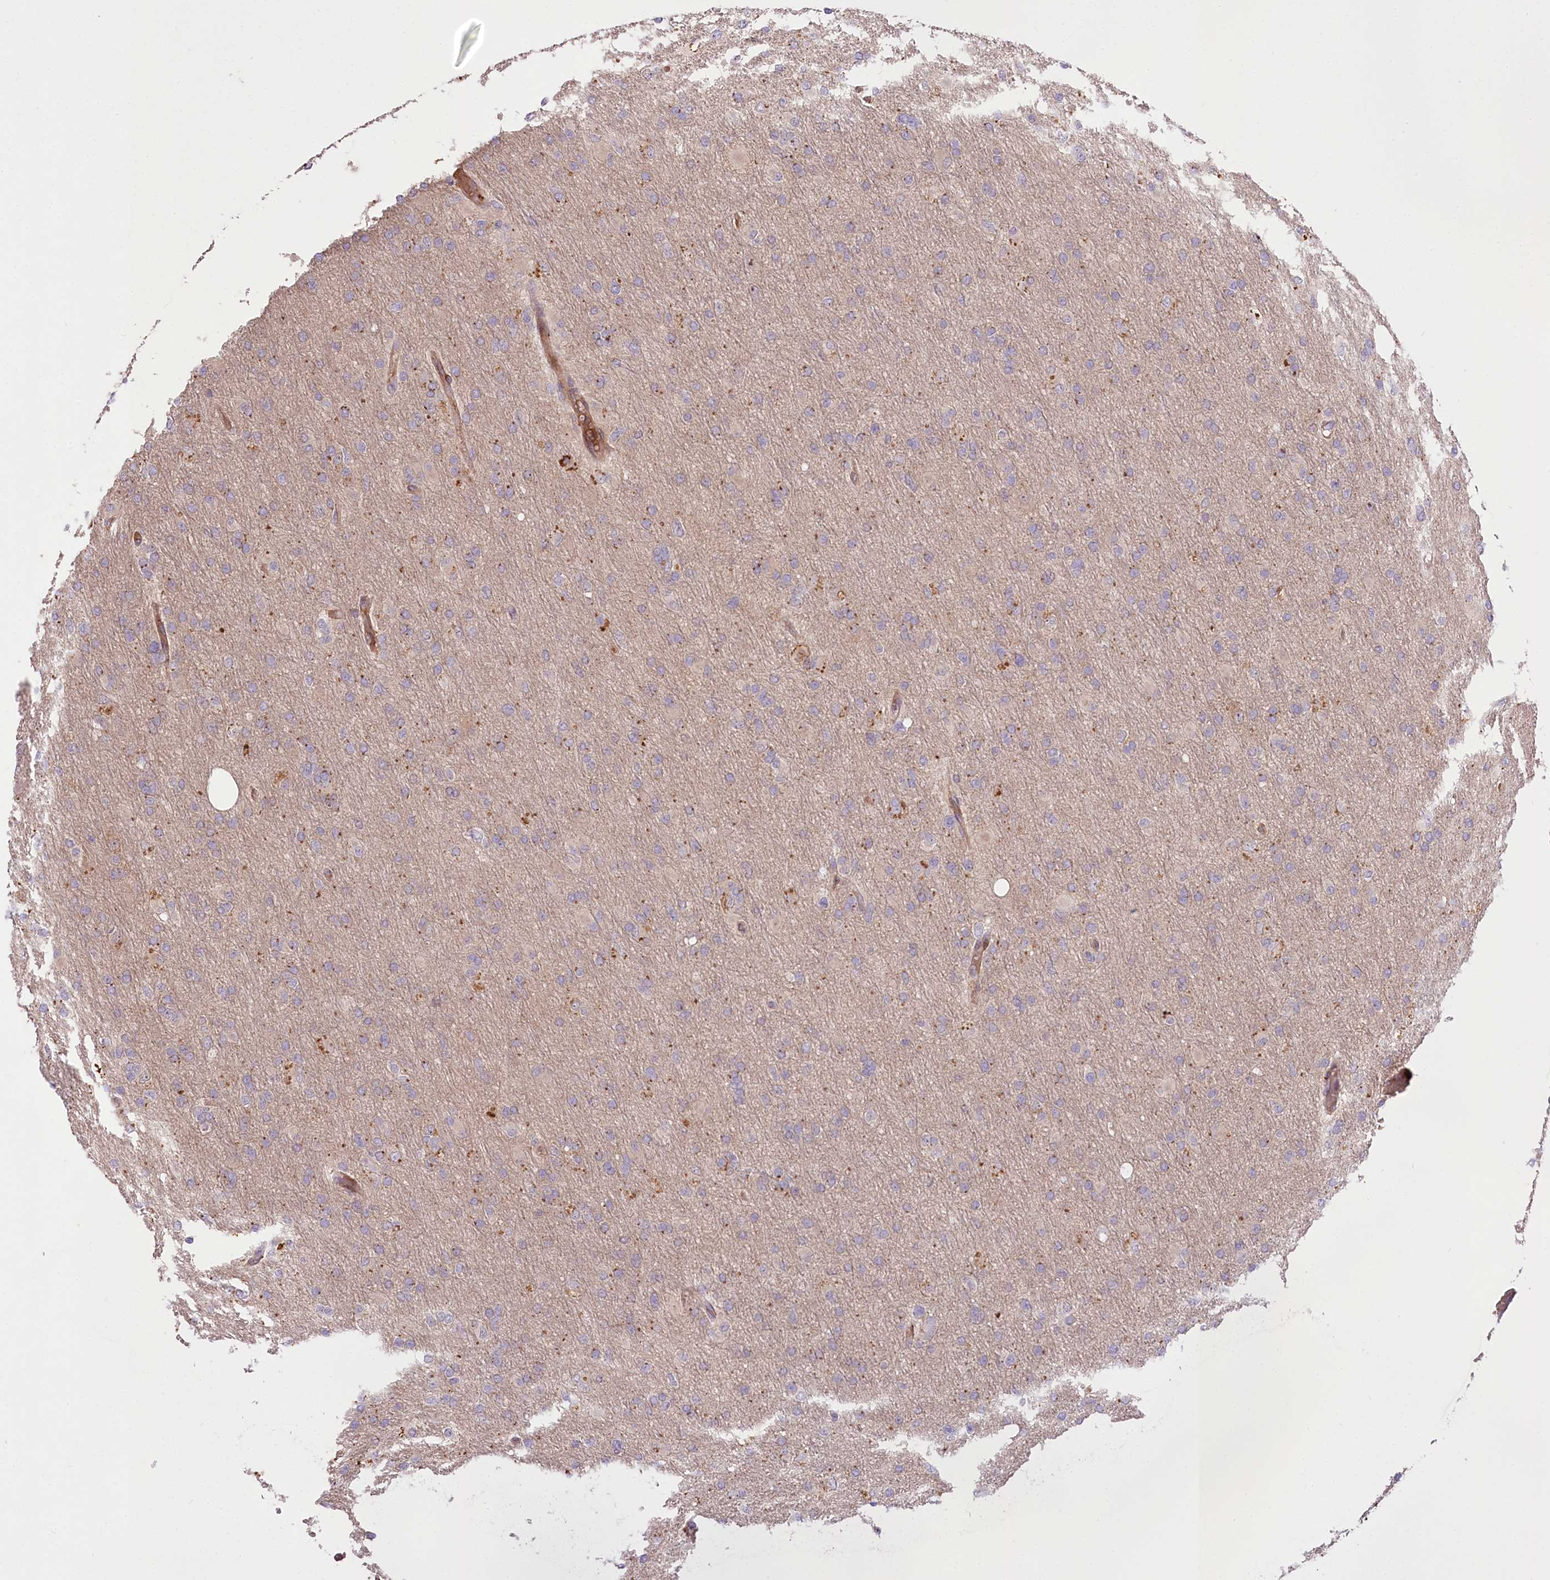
{"staining": {"intensity": "negative", "quantity": "none", "location": "none"}, "tissue": "glioma", "cell_type": "Tumor cells", "image_type": "cancer", "snomed": [{"axis": "morphology", "description": "Glioma, malignant, High grade"}, {"axis": "topography", "description": "Cerebral cortex"}], "caption": "DAB immunohistochemical staining of human glioma shows no significant expression in tumor cells.", "gene": "TRUB1", "patient": {"sex": "female", "age": 36}}